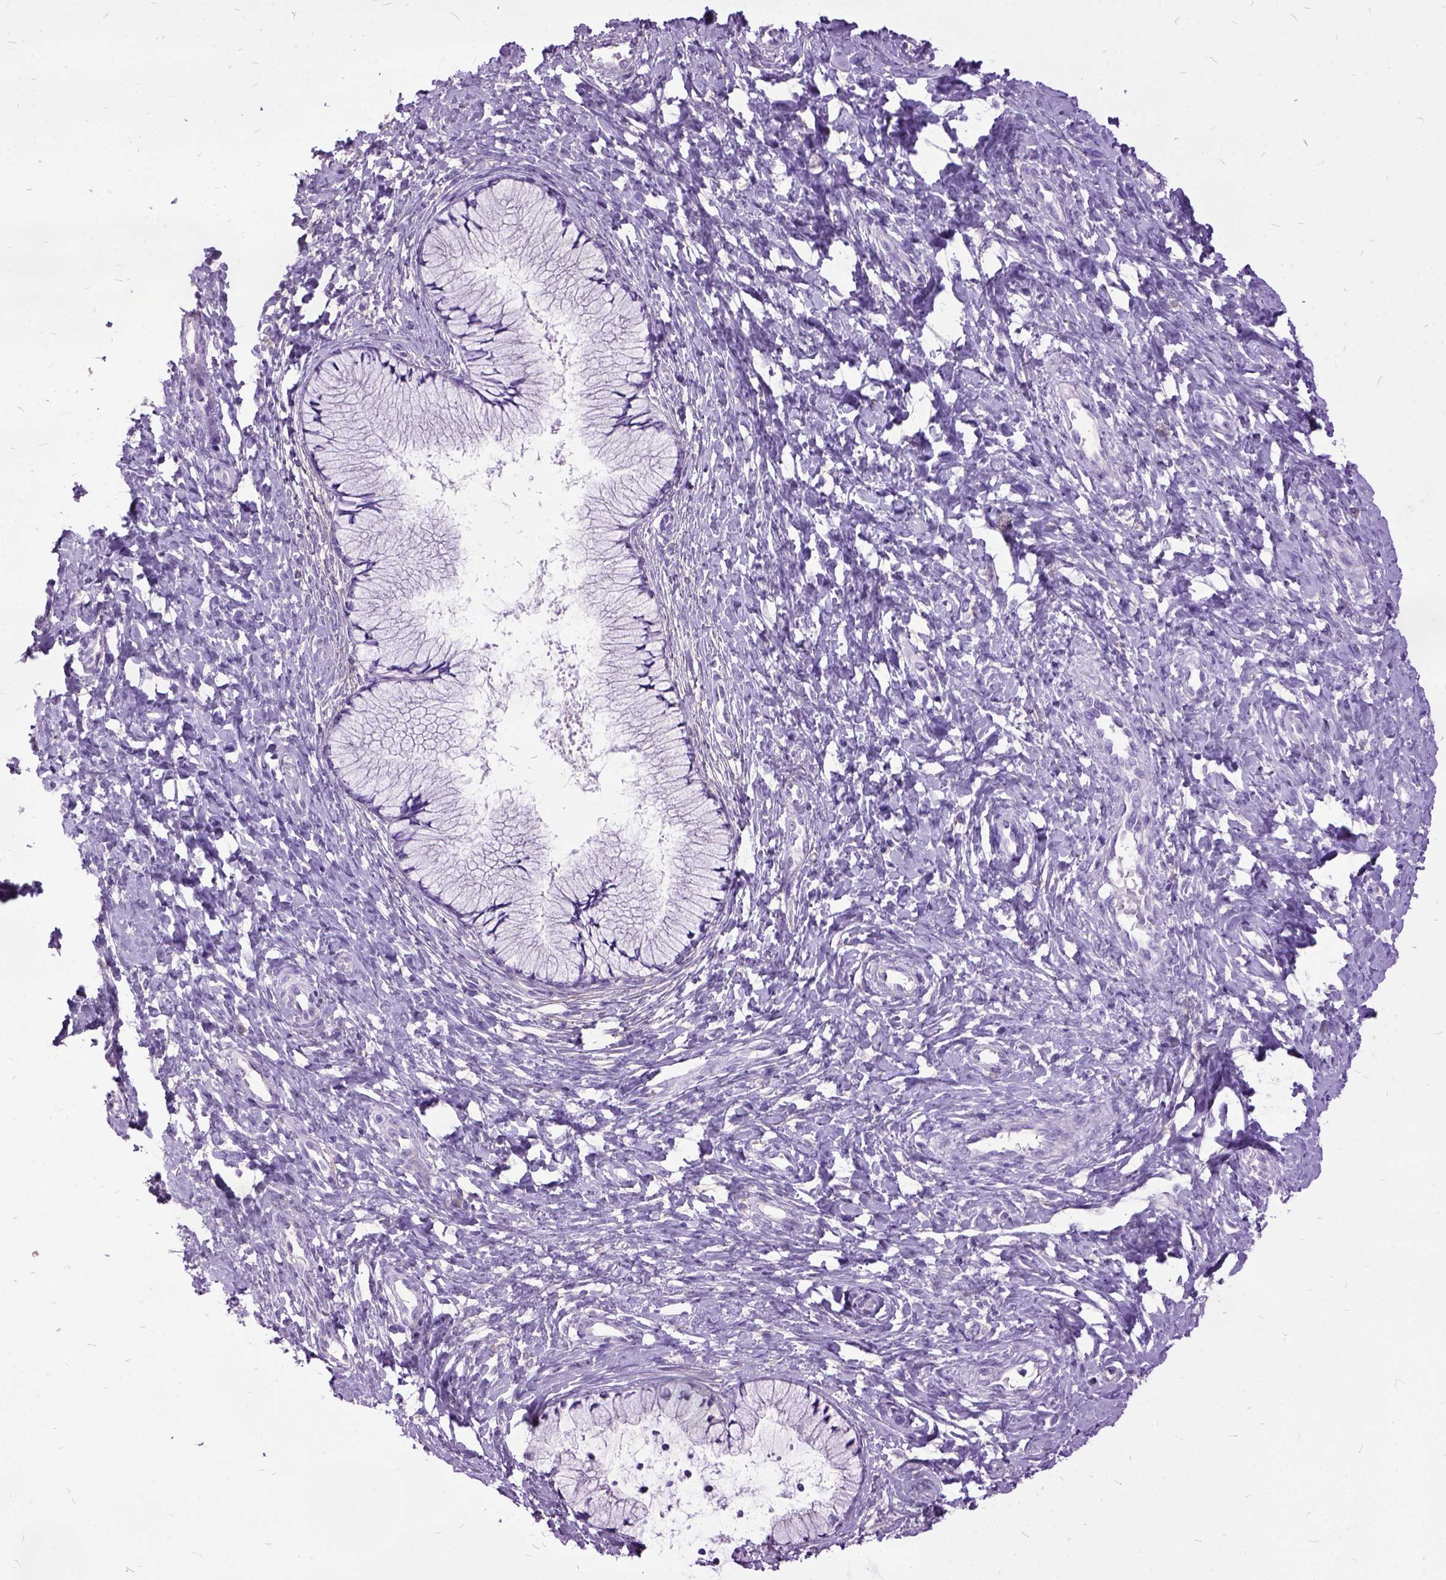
{"staining": {"intensity": "negative", "quantity": "none", "location": "none"}, "tissue": "cervix", "cell_type": "Glandular cells", "image_type": "normal", "snomed": [{"axis": "morphology", "description": "Normal tissue, NOS"}, {"axis": "topography", "description": "Cervix"}], "caption": "IHC image of benign human cervix stained for a protein (brown), which demonstrates no expression in glandular cells. (DAB (3,3'-diaminobenzidine) immunohistochemistry (IHC) visualized using brightfield microscopy, high magnification).", "gene": "MME", "patient": {"sex": "female", "age": 37}}